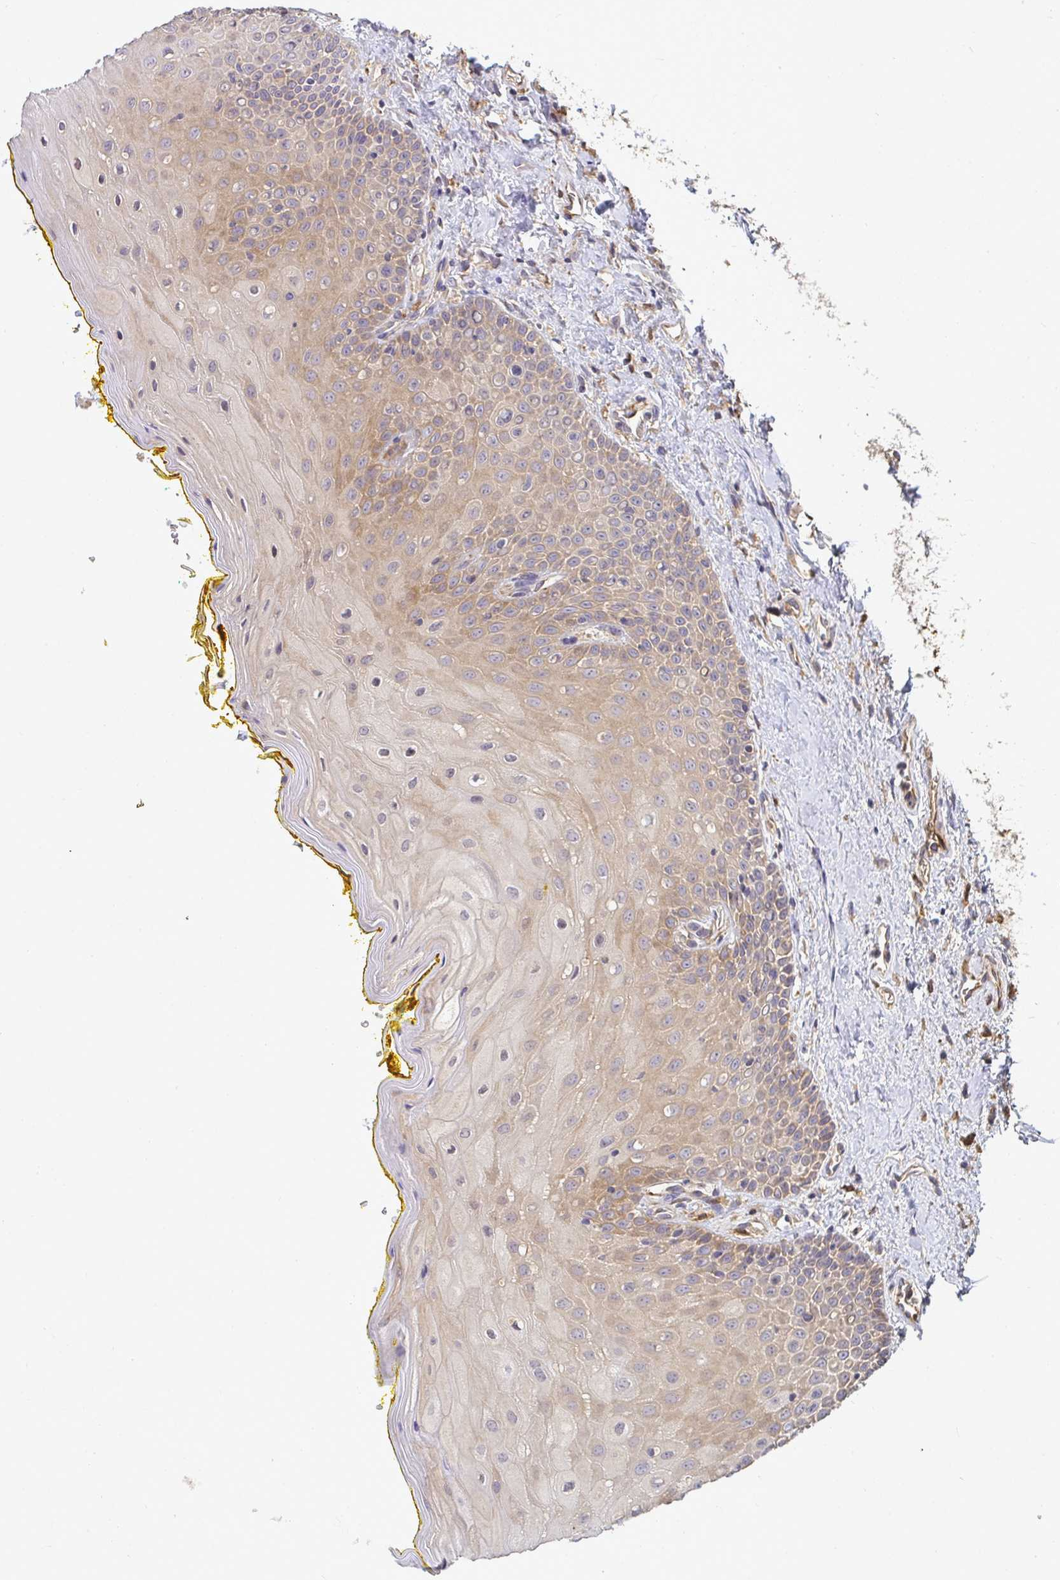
{"staining": {"intensity": "weak", "quantity": "<25%", "location": "cytoplasmic/membranous"}, "tissue": "oral mucosa", "cell_type": "Squamous epithelial cells", "image_type": "normal", "snomed": [{"axis": "morphology", "description": "Normal tissue, NOS"}, {"axis": "morphology", "description": "Squamous cell carcinoma, NOS"}, {"axis": "topography", "description": "Oral tissue"}, {"axis": "topography", "description": "Head-Neck"}], "caption": "This is an IHC histopathology image of normal human oral mucosa. There is no positivity in squamous epithelial cells.", "gene": "B4GALT6", "patient": {"sex": "female", "age": 70}}